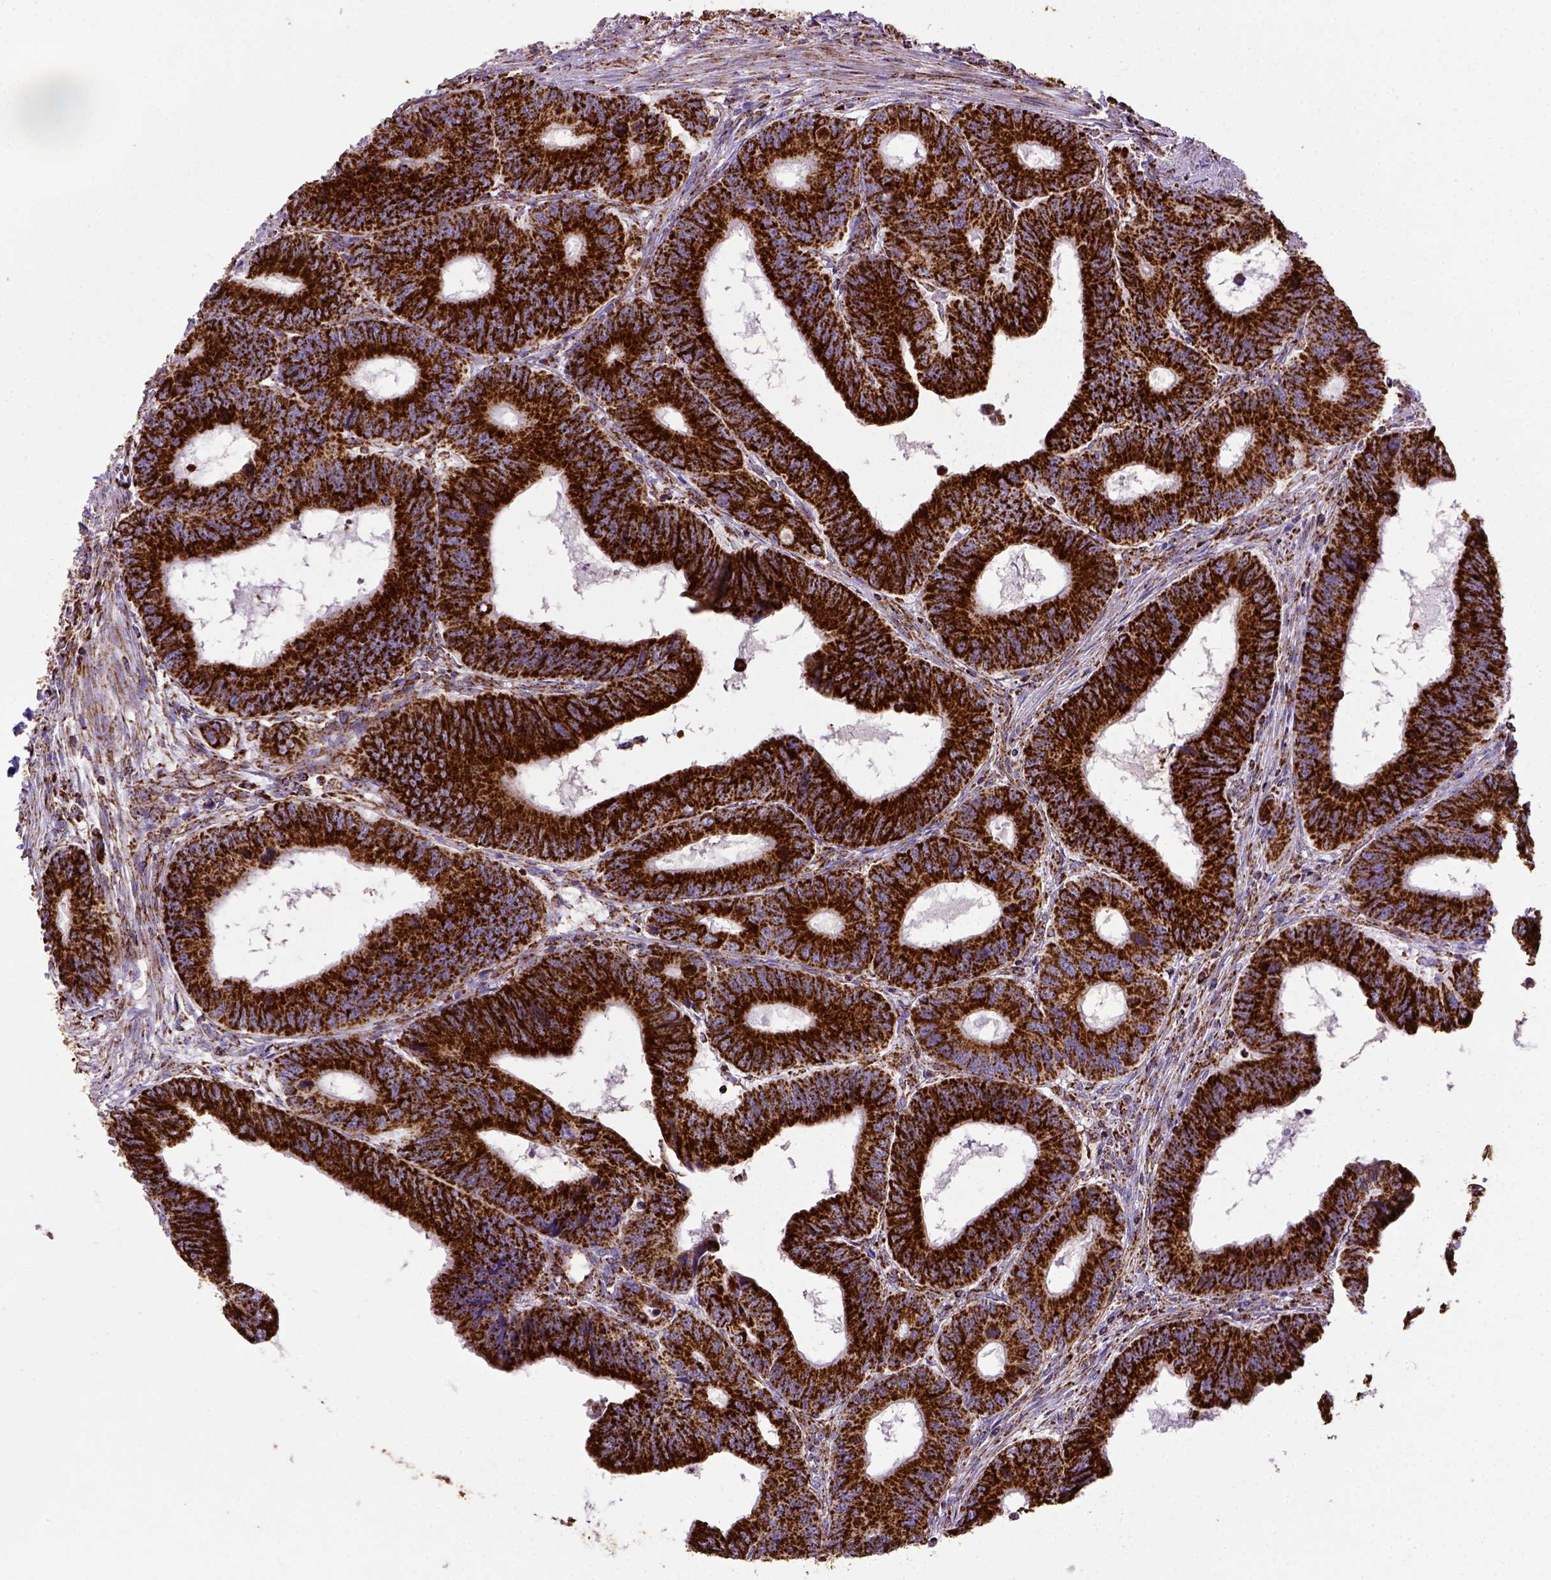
{"staining": {"intensity": "strong", "quantity": ">75%", "location": "cytoplasmic/membranous"}, "tissue": "colorectal cancer", "cell_type": "Tumor cells", "image_type": "cancer", "snomed": [{"axis": "morphology", "description": "Adenocarcinoma, NOS"}, {"axis": "topography", "description": "Colon"}], "caption": "The image displays immunohistochemical staining of adenocarcinoma (colorectal). There is strong cytoplasmic/membranous positivity is present in approximately >75% of tumor cells.", "gene": "MT-CO1", "patient": {"sex": "male", "age": 53}}